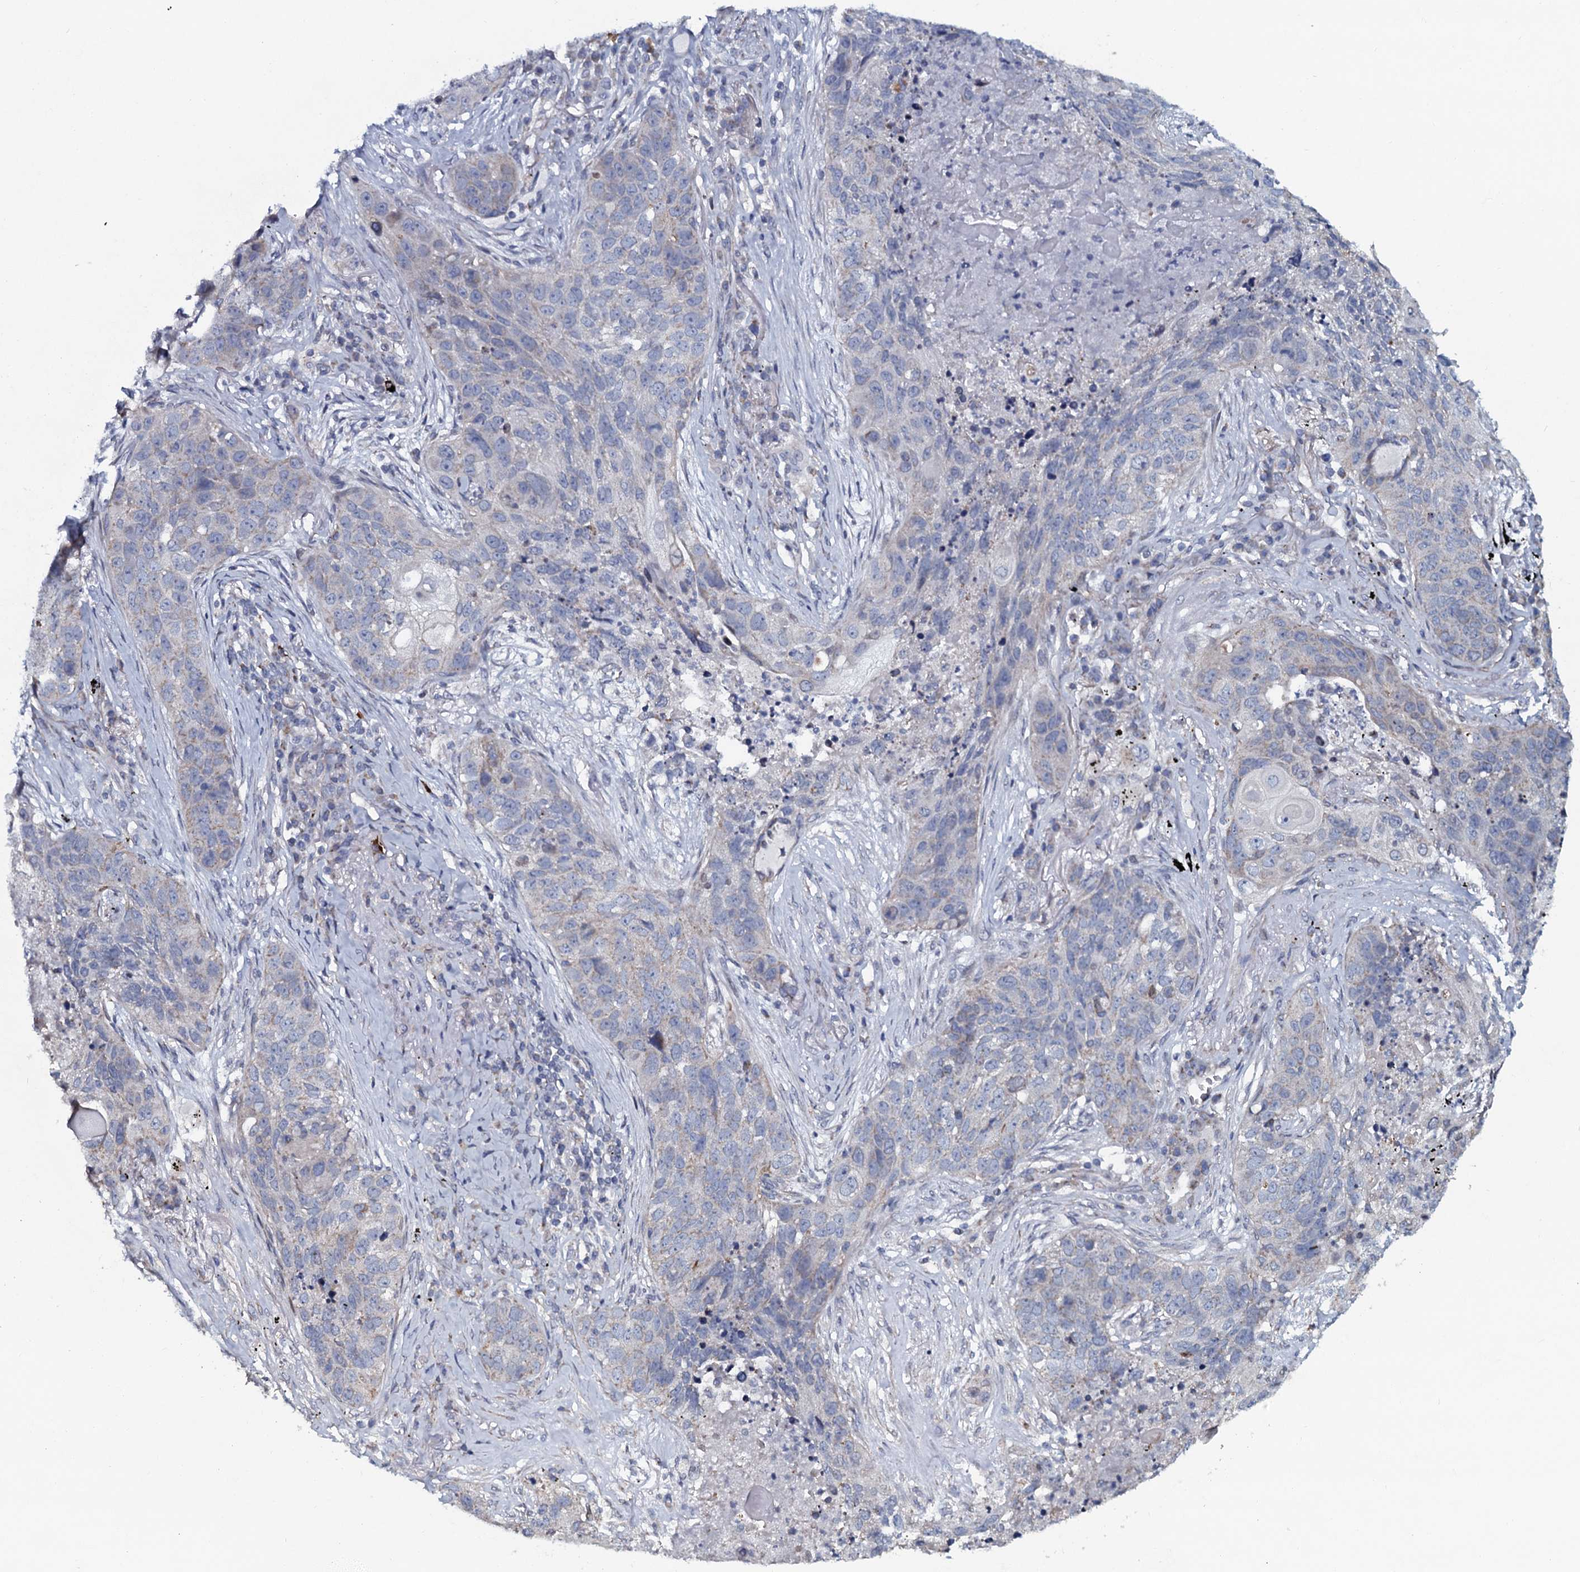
{"staining": {"intensity": "negative", "quantity": "none", "location": "none"}, "tissue": "lung cancer", "cell_type": "Tumor cells", "image_type": "cancer", "snomed": [{"axis": "morphology", "description": "Squamous cell carcinoma, NOS"}, {"axis": "topography", "description": "Lung"}], "caption": "This is an IHC image of human lung cancer (squamous cell carcinoma). There is no staining in tumor cells.", "gene": "KCTD4", "patient": {"sex": "female", "age": 63}}